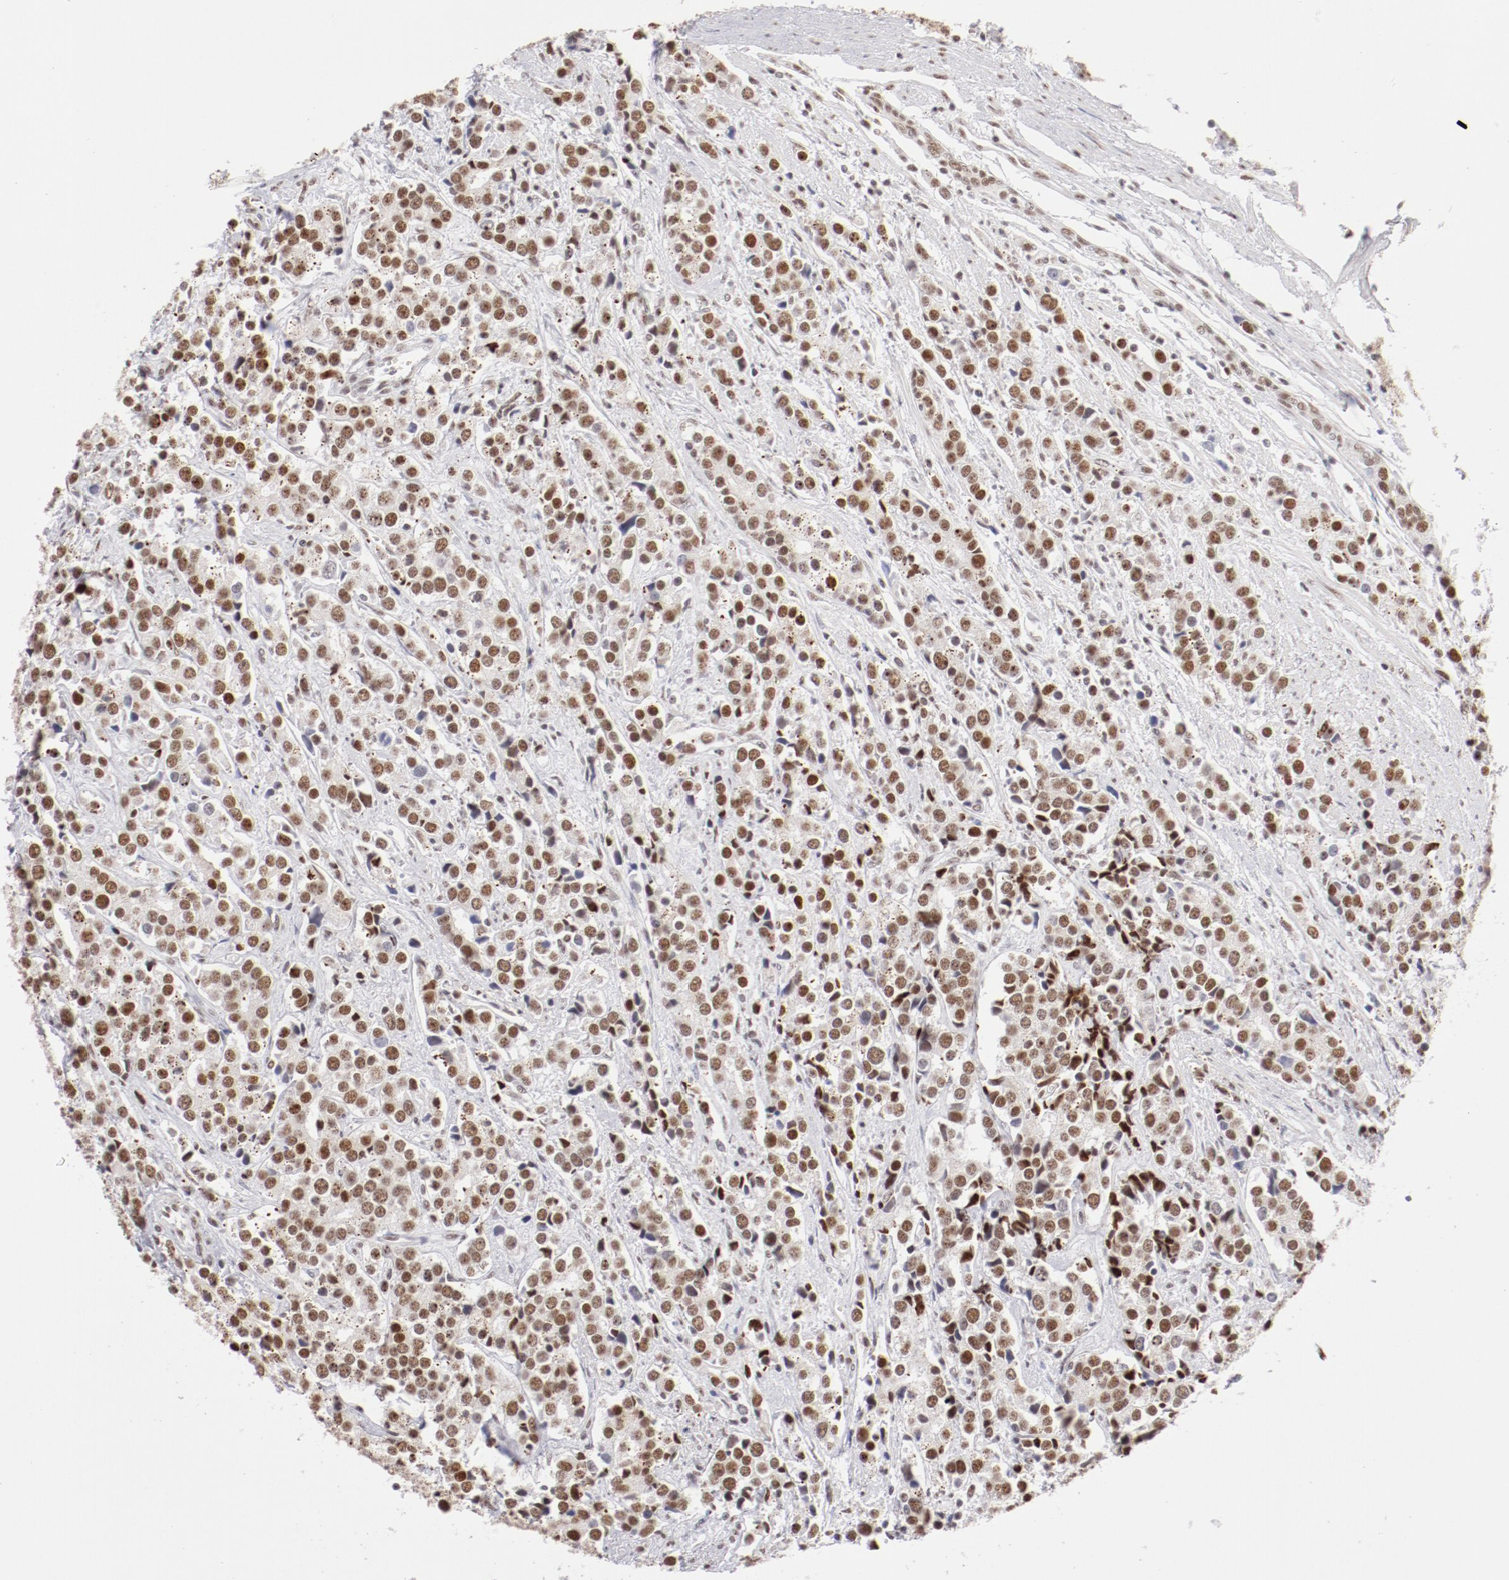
{"staining": {"intensity": "moderate", "quantity": ">75%", "location": "nuclear"}, "tissue": "prostate cancer", "cell_type": "Tumor cells", "image_type": "cancer", "snomed": [{"axis": "morphology", "description": "Adenocarcinoma, High grade"}, {"axis": "topography", "description": "Prostate"}], "caption": "Adenocarcinoma (high-grade) (prostate) was stained to show a protein in brown. There is medium levels of moderate nuclear positivity in approximately >75% of tumor cells.", "gene": "TFAP4", "patient": {"sex": "male", "age": 71}}